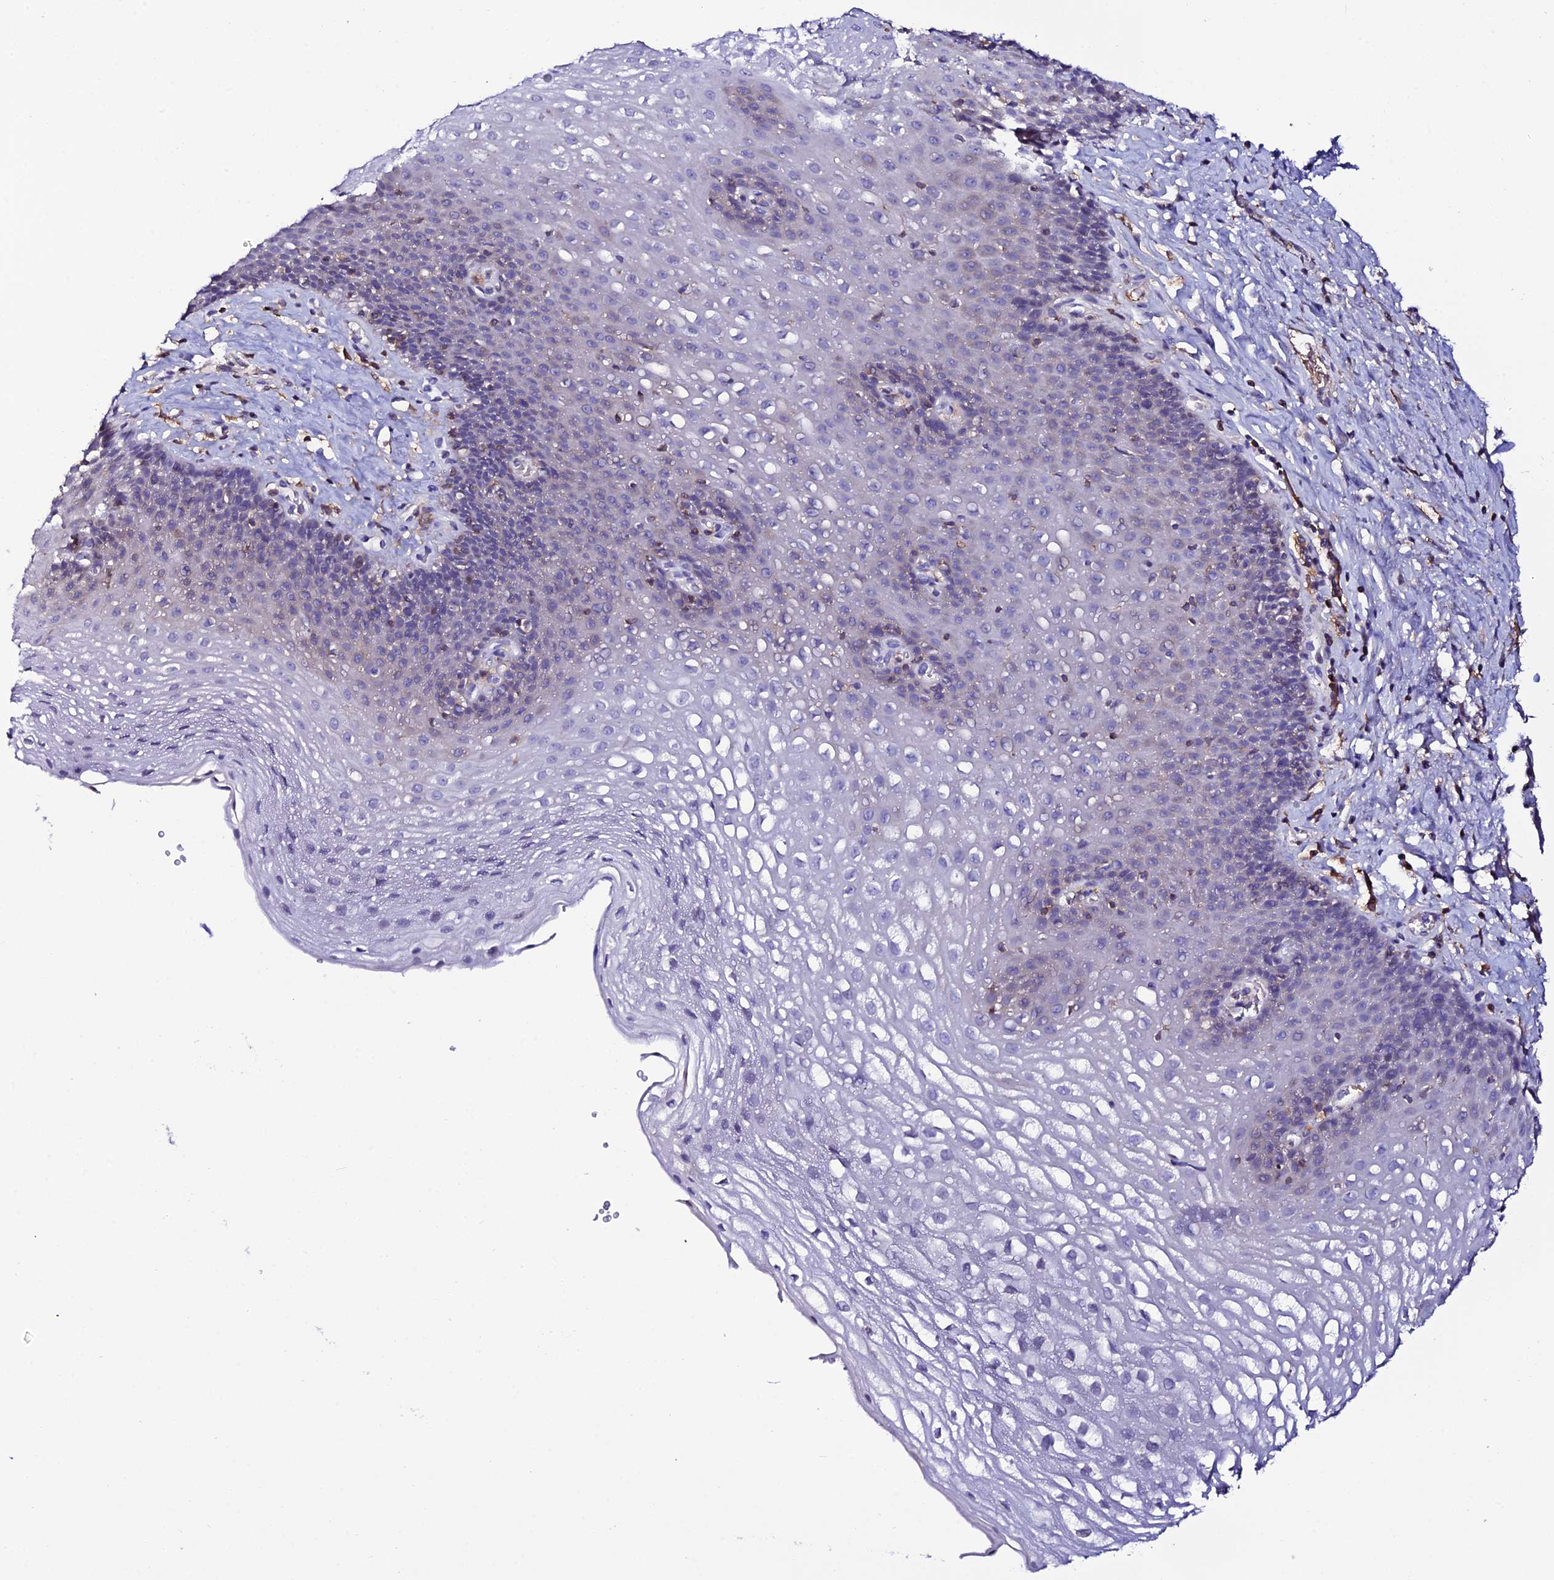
{"staining": {"intensity": "negative", "quantity": "none", "location": "none"}, "tissue": "esophagus", "cell_type": "Squamous epithelial cells", "image_type": "normal", "snomed": [{"axis": "morphology", "description": "Normal tissue, NOS"}, {"axis": "topography", "description": "Esophagus"}], "caption": "Squamous epithelial cells show no significant positivity in unremarkable esophagus. (Brightfield microscopy of DAB (3,3'-diaminobenzidine) immunohistochemistry at high magnification).", "gene": "DEFB132", "patient": {"sex": "female", "age": 66}}